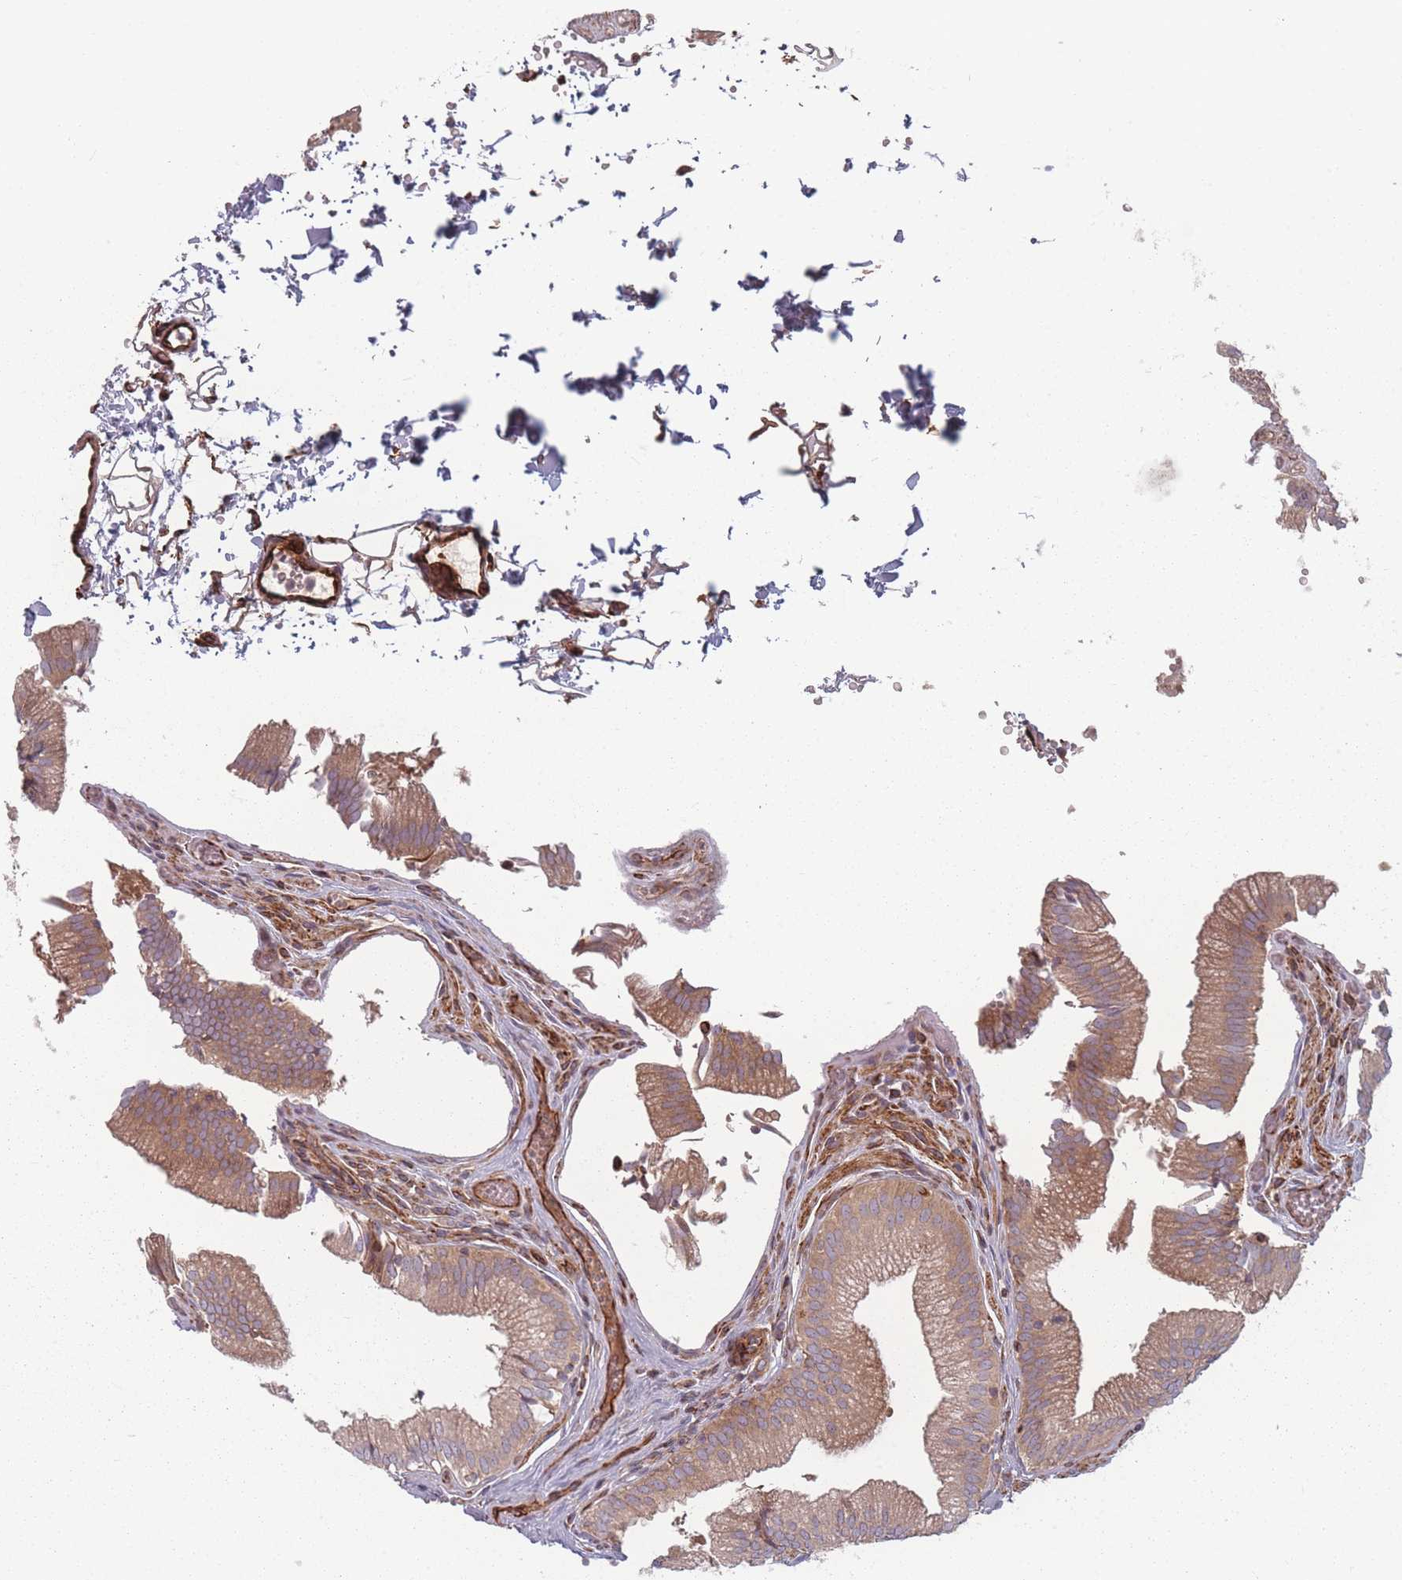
{"staining": {"intensity": "moderate", "quantity": ">75%", "location": "cytoplasmic/membranous"}, "tissue": "gallbladder", "cell_type": "Glandular cells", "image_type": "normal", "snomed": [{"axis": "morphology", "description": "Normal tissue, NOS"}, {"axis": "topography", "description": "Gallbladder"}, {"axis": "topography", "description": "Peripheral nerve tissue"}], "caption": "Protein staining of unremarkable gallbladder exhibits moderate cytoplasmic/membranous expression in about >75% of glandular cells. (brown staining indicates protein expression, while blue staining denotes nuclei).", "gene": "EEF1AKMT2", "patient": {"sex": "male", "age": 17}}